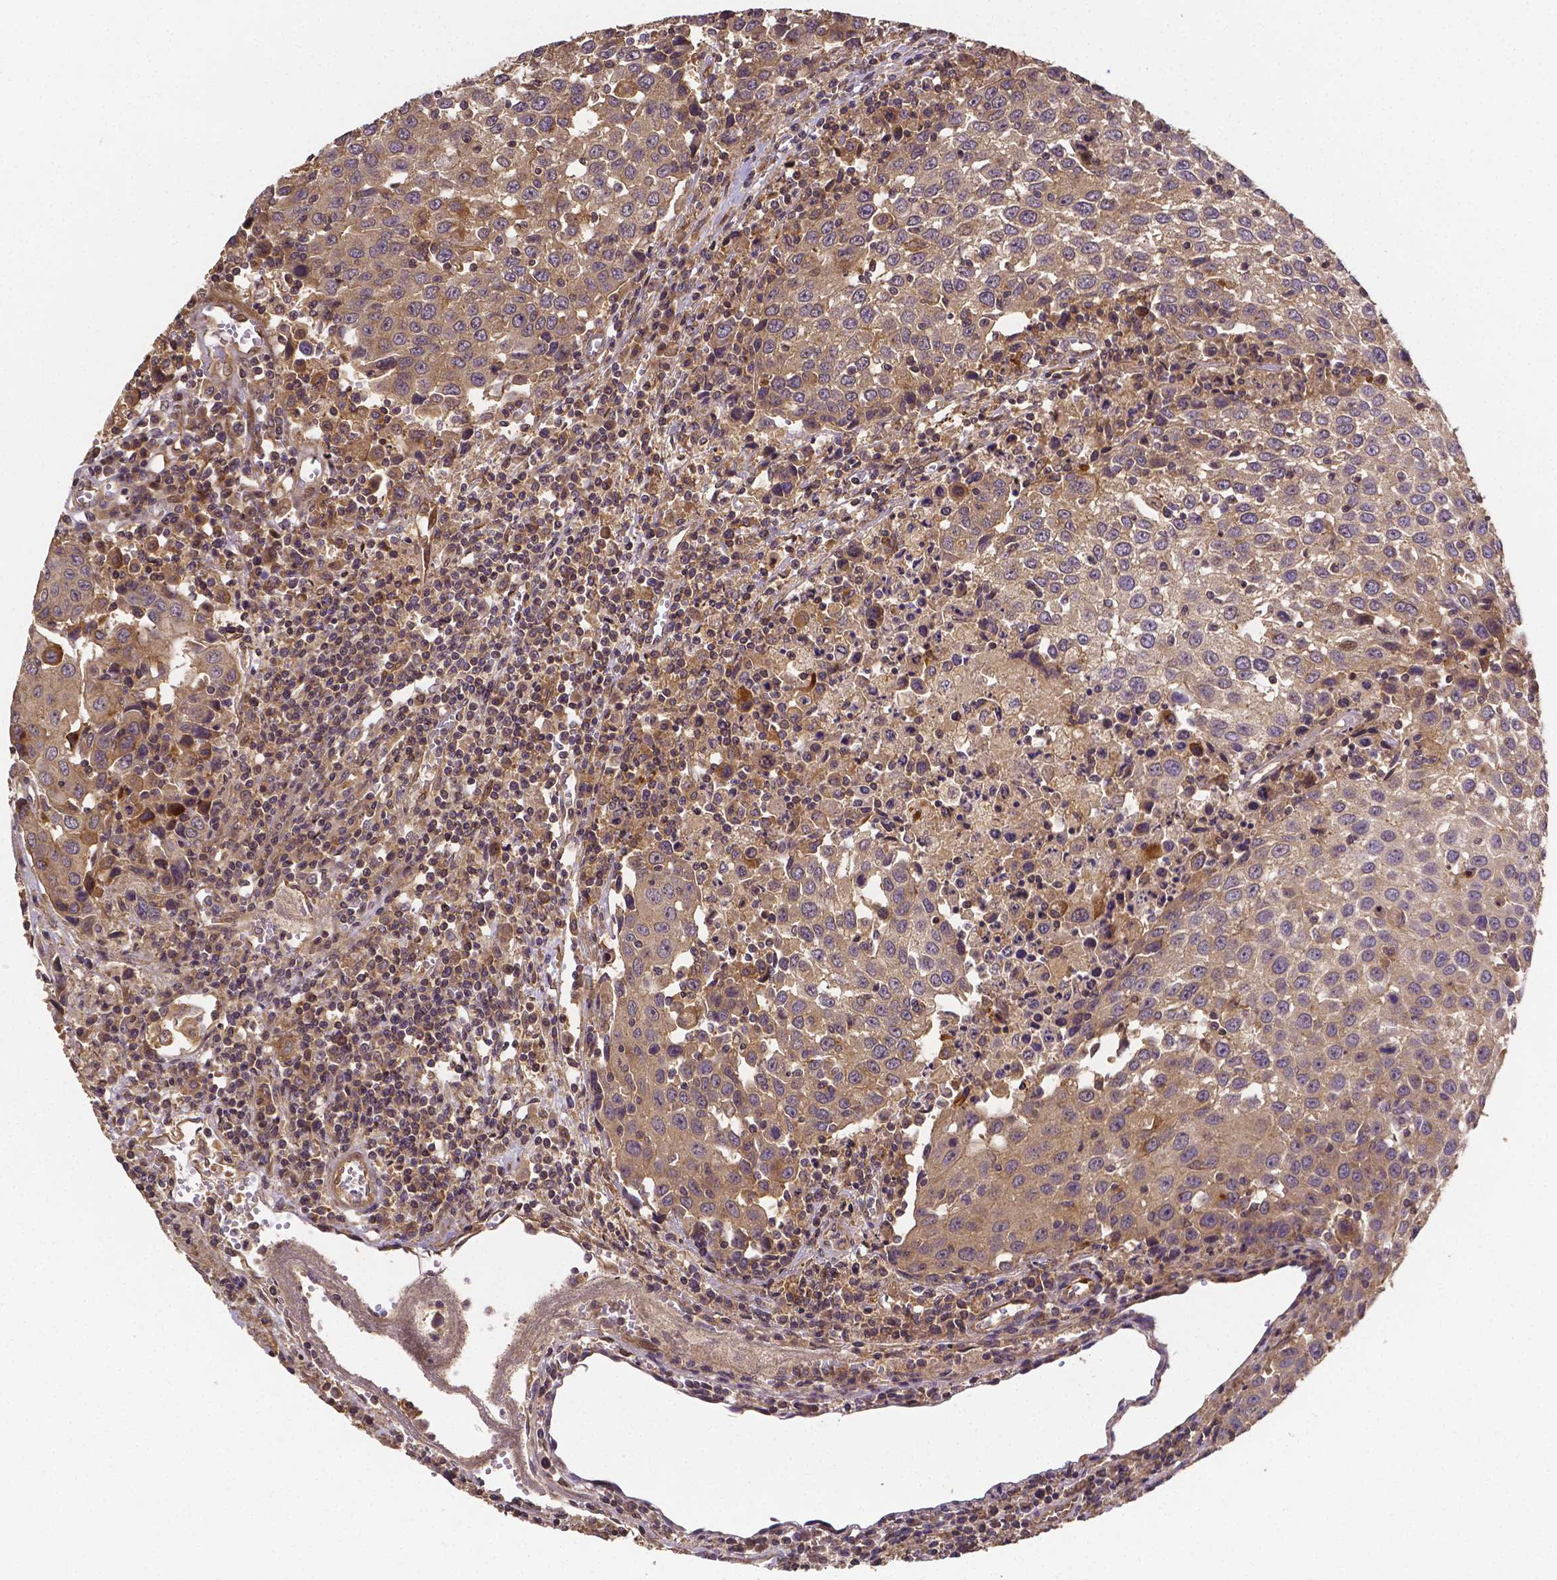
{"staining": {"intensity": "weak", "quantity": ">75%", "location": "cytoplasmic/membranous"}, "tissue": "urothelial cancer", "cell_type": "Tumor cells", "image_type": "cancer", "snomed": [{"axis": "morphology", "description": "Urothelial carcinoma, High grade"}, {"axis": "topography", "description": "Urinary bladder"}], "caption": "Urothelial carcinoma (high-grade) stained with immunohistochemistry demonstrates weak cytoplasmic/membranous staining in approximately >75% of tumor cells. The staining was performed using DAB to visualize the protein expression in brown, while the nuclei were stained in blue with hematoxylin (Magnification: 20x).", "gene": "RNF123", "patient": {"sex": "female", "age": 85}}